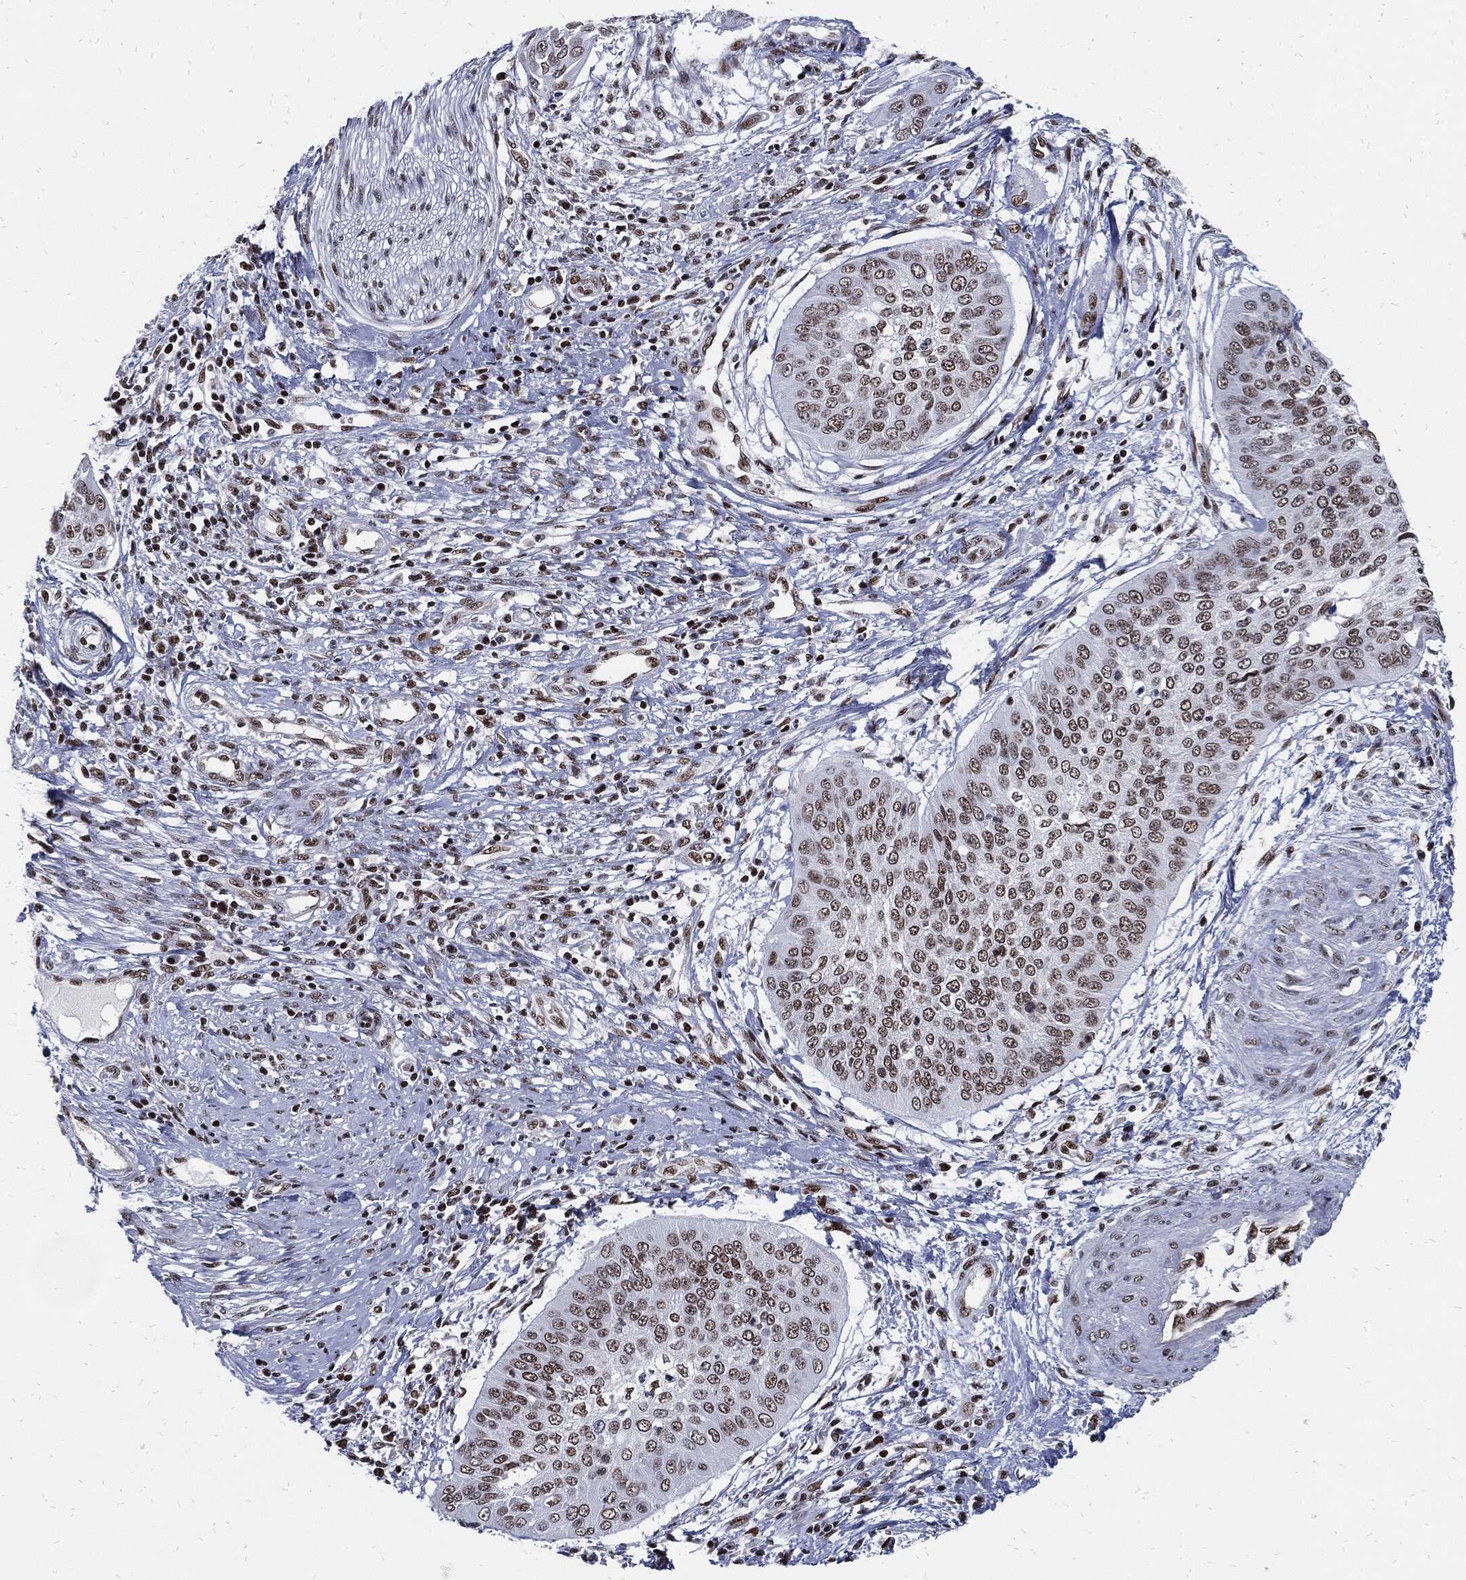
{"staining": {"intensity": "moderate", "quantity": "25%-75%", "location": "nuclear"}, "tissue": "cervical cancer", "cell_type": "Tumor cells", "image_type": "cancer", "snomed": [{"axis": "morphology", "description": "Normal tissue, NOS"}, {"axis": "morphology", "description": "Squamous cell carcinoma, NOS"}, {"axis": "topography", "description": "Cervix"}], "caption": "Immunohistochemical staining of cervical squamous cell carcinoma exhibits moderate nuclear protein expression in approximately 25%-75% of tumor cells.", "gene": "TERF2", "patient": {"sex": "female", "age": 39}}